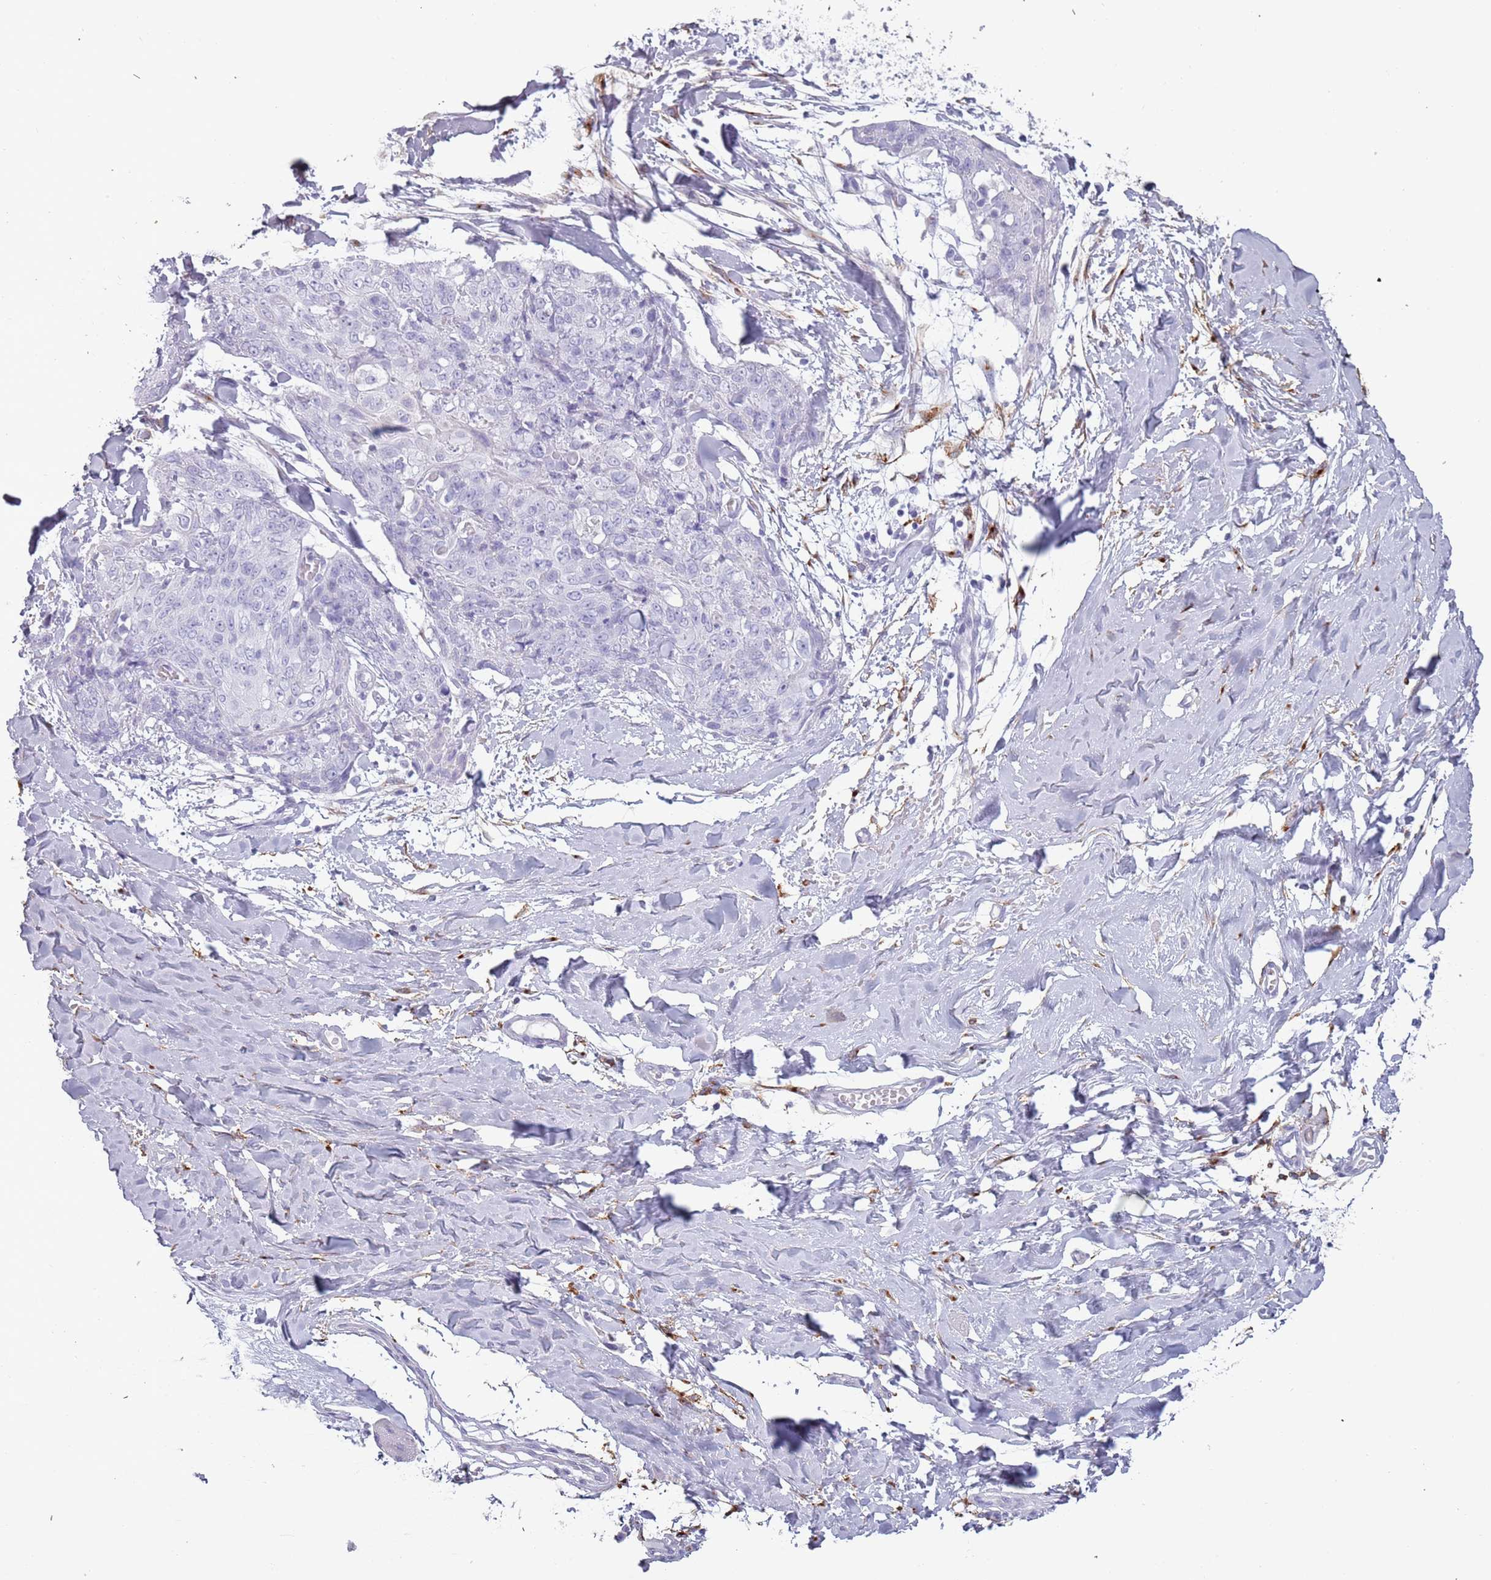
{"staining": {"intensity": "negative", "quantity": "none", "location": "none"}, "tissue": "skin cancer", "cell_type": "Tumor cells", "image_type": "cancer", "snomed": [{"axis": "morphology", "description": "Squamous cell carcinoma, NOS"}, {"axis": "topography", "description": "Skin"}, {"axis": "topography", "description": "Vulva"}], "caption": "High magnification brightfield microscopy of skin cancer stained with DAB (3,3'-diaminobenzidine) (brown) and counterstained with hematoxylin (blue): tumor cells show no significant staining.", "gene": "COLEC12", "patient": {"sex": "female", "age": 85}}